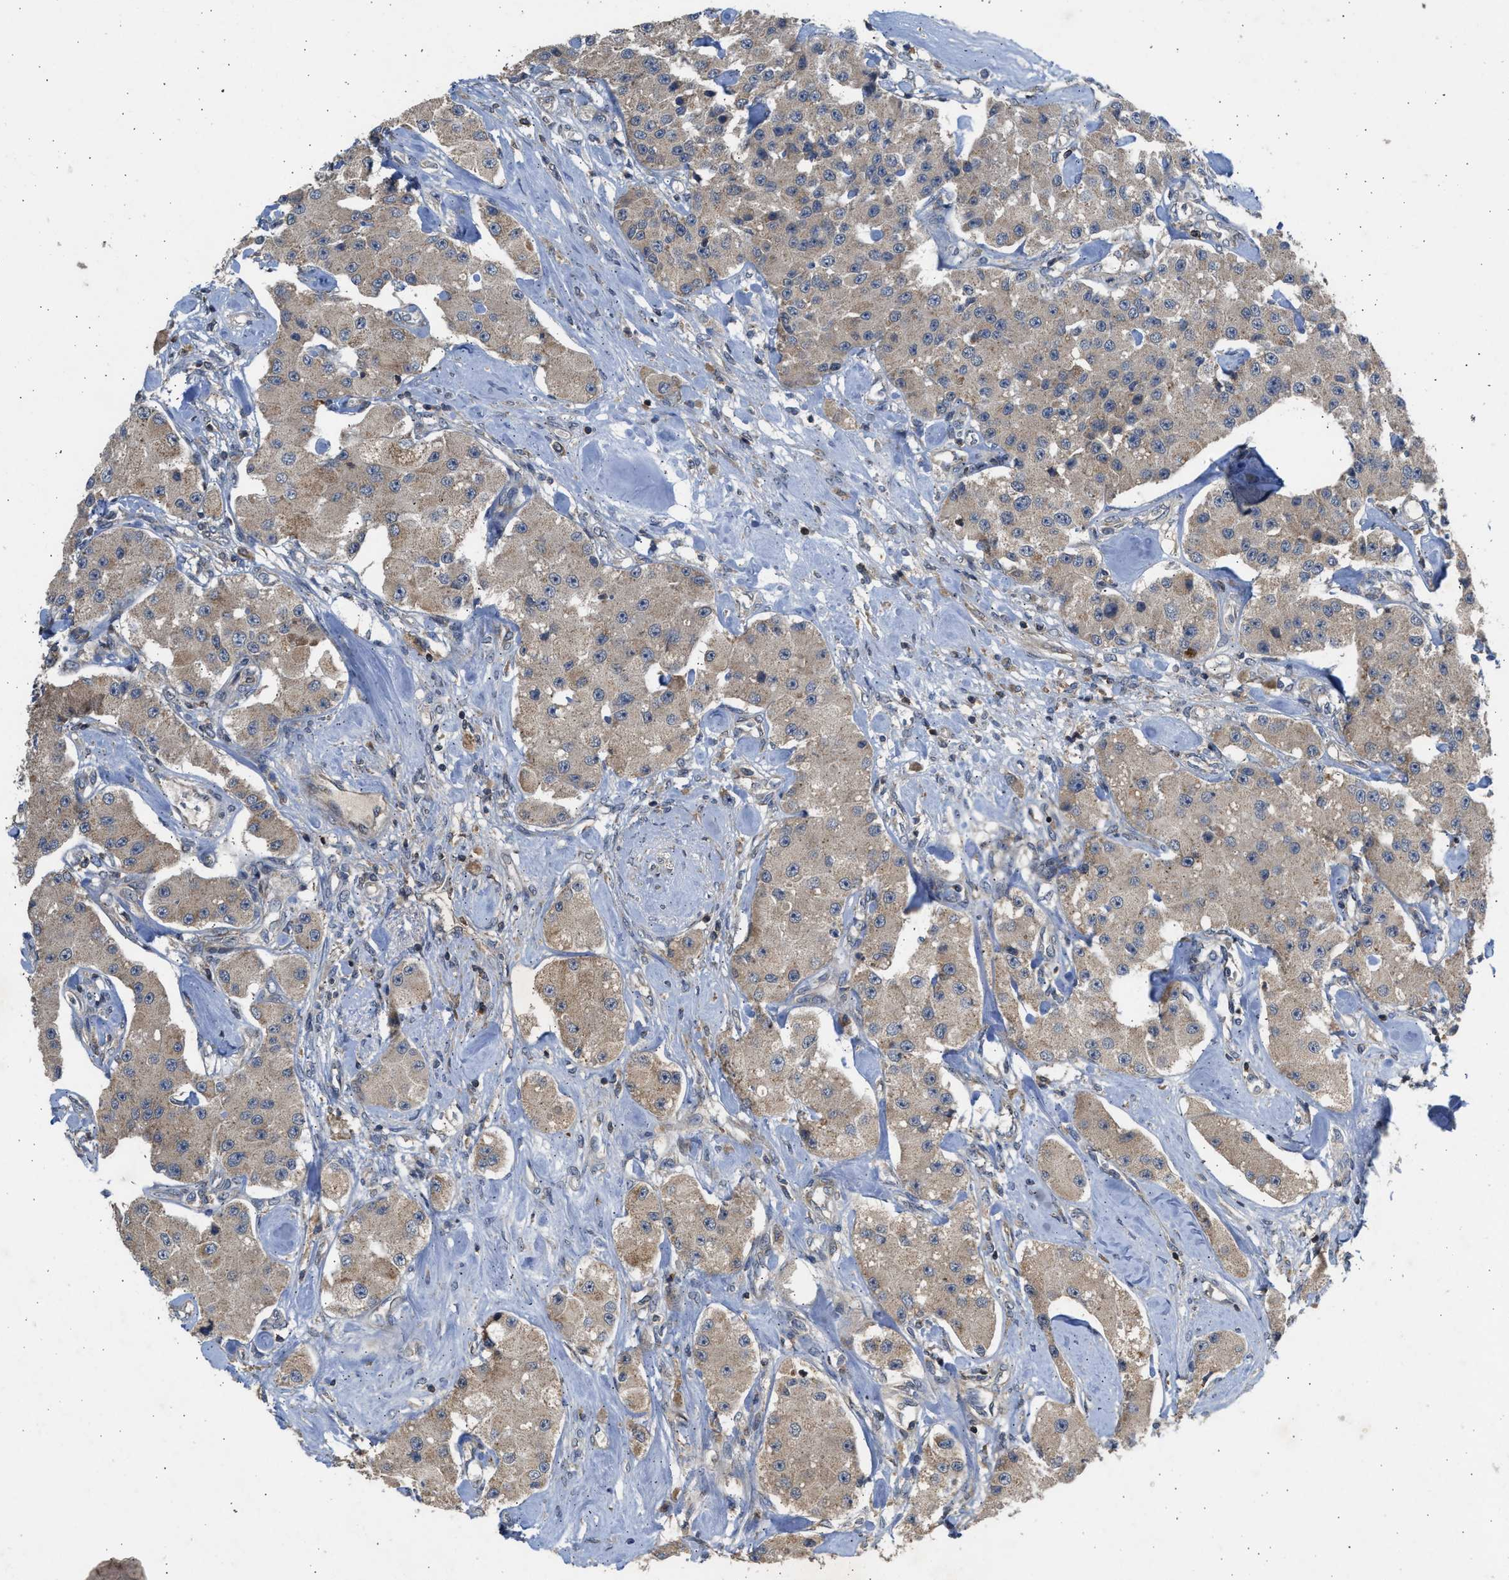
{"staining": {"intensity": "weak", "quantity": ">75%", "location": "cytoplasmic/membranous"}, "tissue": "carcinoid", "cell_type": "Tumor cells", "image_type": "cancer", "snomed": [{"axis": "morphology", "description": "Carcinoid, malignant, NOS"}, {"axis": "topography", "description": "Pancreas"}], "caption": "Protein expression analysis of carcinoid (malignant) exhibits weak cytoplasmic/membranous staining in about >75% of tumor cells.", "gene": "CYP1A1", "patient": {"sex": "male", "age": 41}}